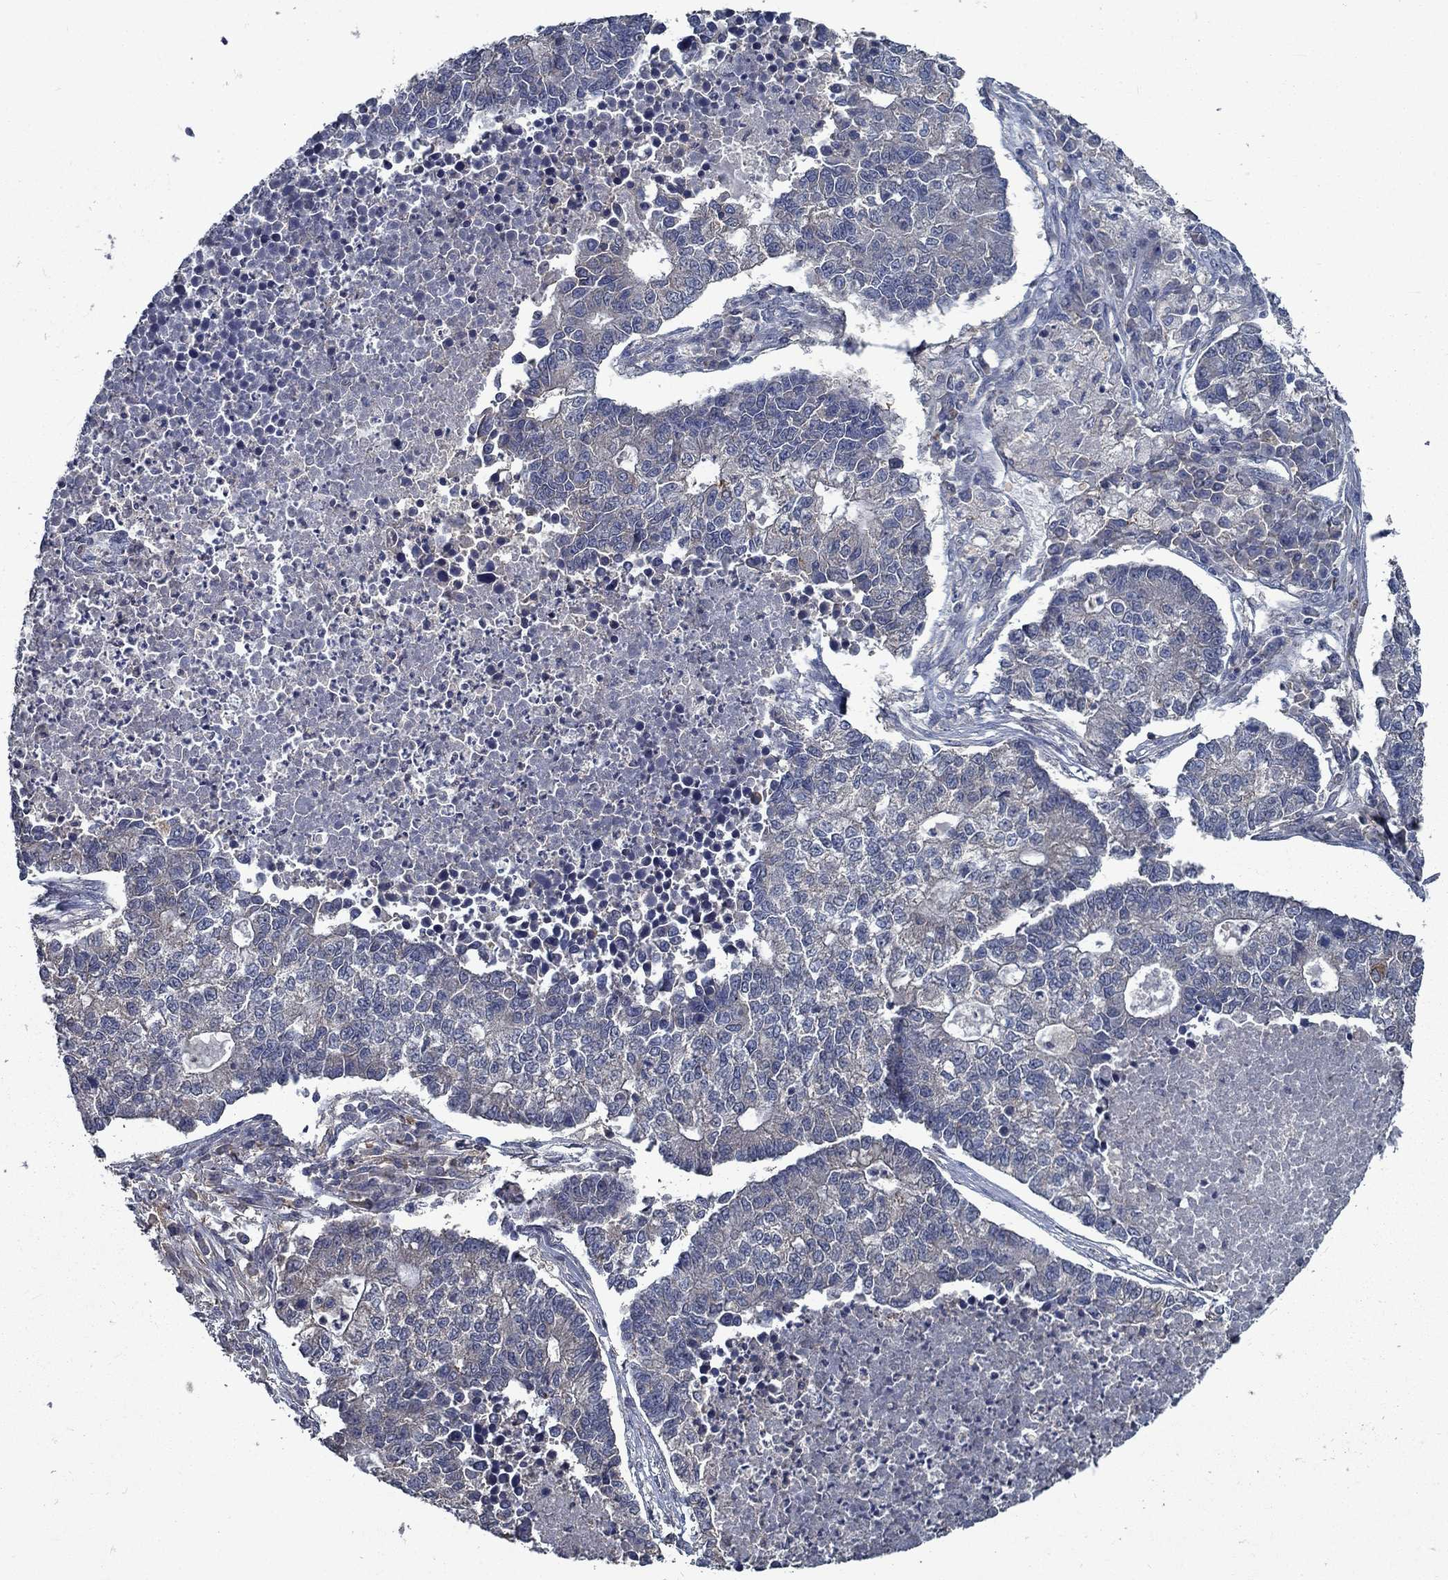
{"staining": {"intensity": "negative", "quantity": "none", "location": "none"}, "tissue": "lung cancer", "cell_type": "Tumor cells", "image_type": "cancer", "snomed": [{"axis": "morphology", "description": "Adenocarcinoma, NOS"}, {"axis": "topography", "description": "Lung"}], "caption": "The immunohistochemistry (IHC) image has no significant expression in tumor cells of lung cancer (adenocarcinoma) tissue.", "gene": "SLC44A1", "patient": {"sex": "male", "age": 57}}